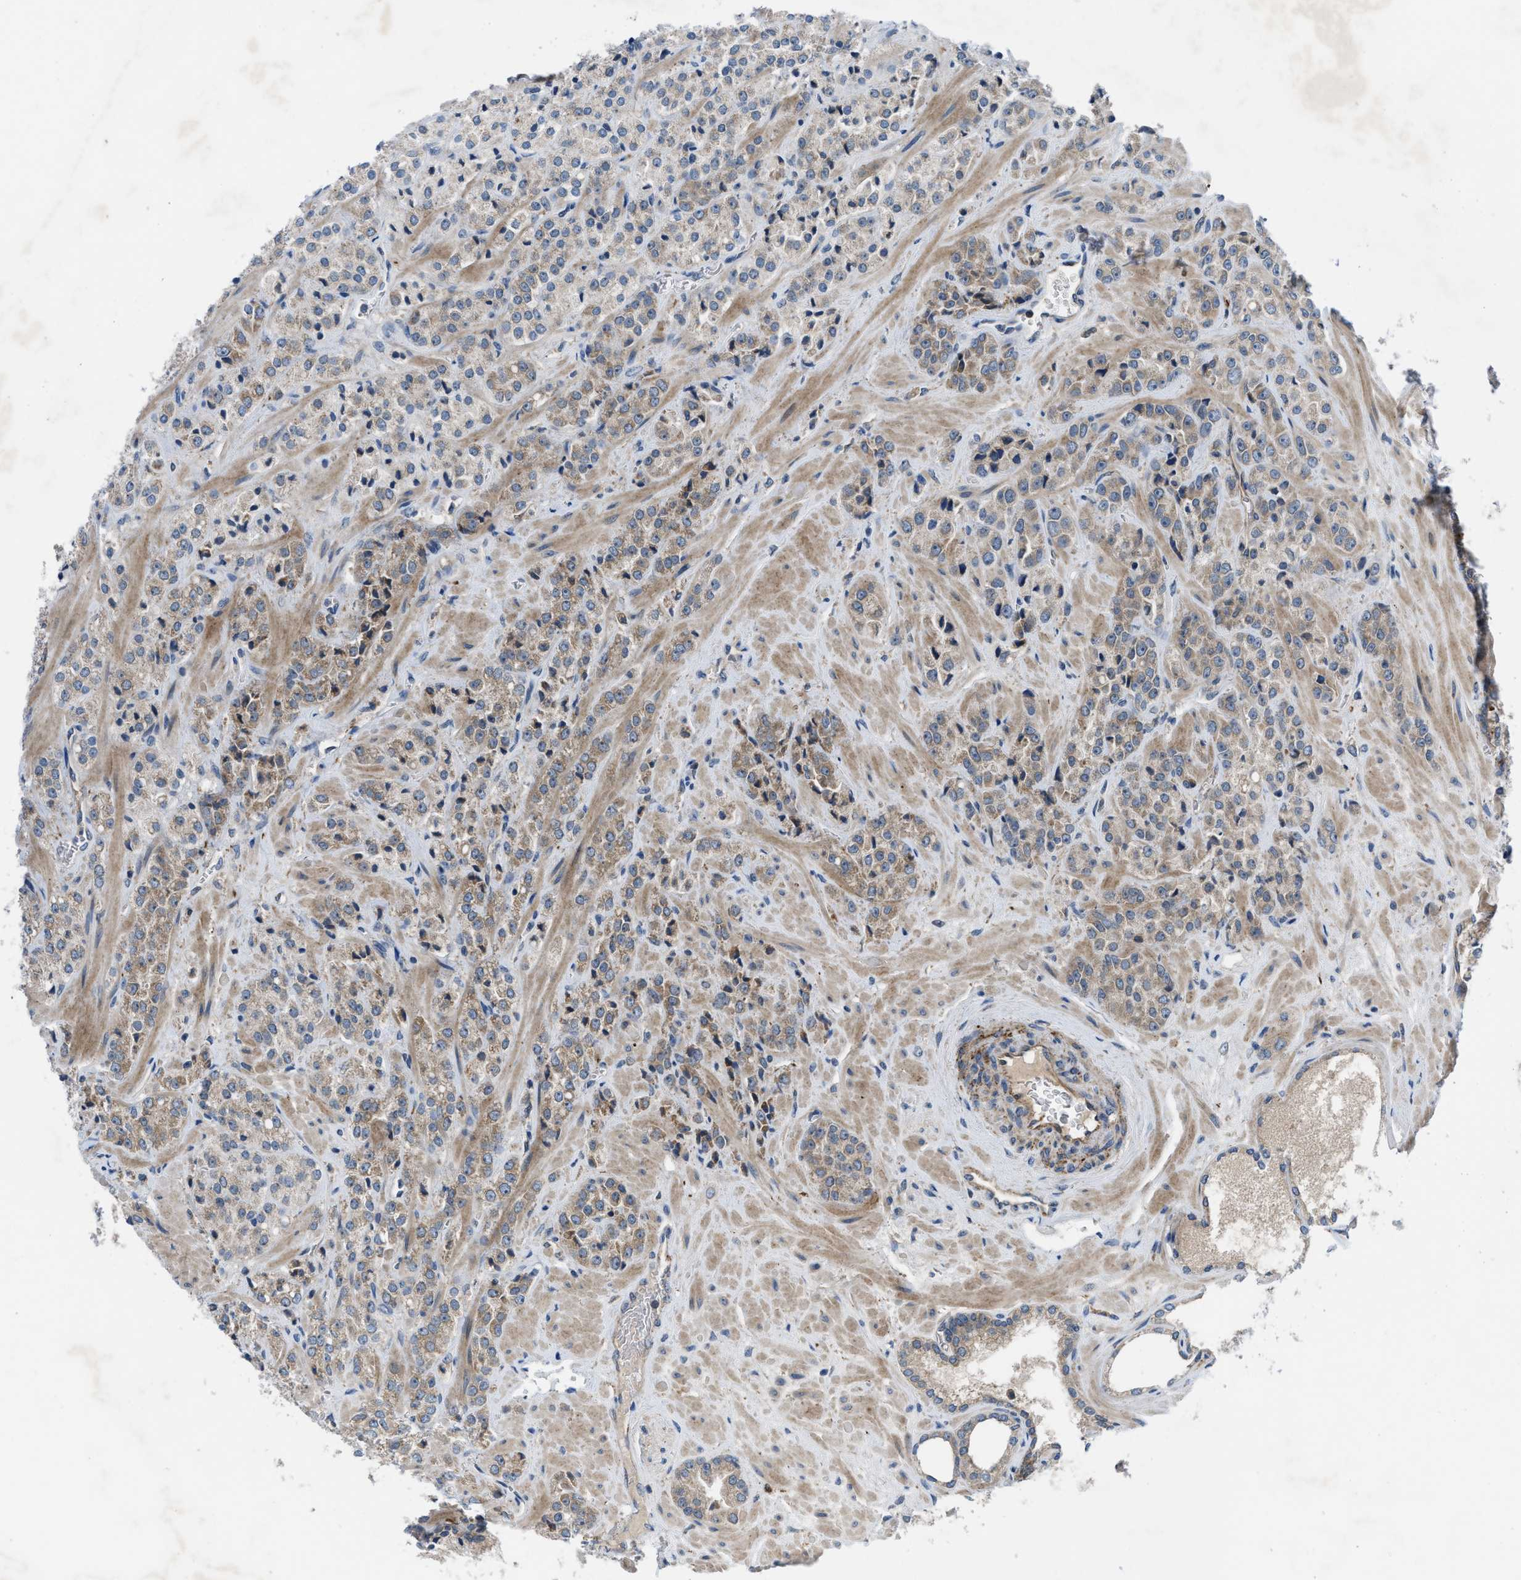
{"staining": {"intensity": "moderate", "quantity": "25%-75%", "location": "cytoplasmic/membranous"}, "tissue": "prostate cancer", "cell_type": "Tumor cells", "image_type": "cancer", "snomed": [{"axis": "morphology", "description": "Adenocarcinoma, High grade"}, {"axis": "topography", "description": "Prostate"}], "caption": "There is medium levels of moderate cytoplasmic/membranous expression in tumor cells of prostate cancer (high-grade adenocarcinoma), as demonstrated by immunohistochemical staining (brown color).", "gene": "BAZ2B", "patient": {"sex": "male", "age": 64}}